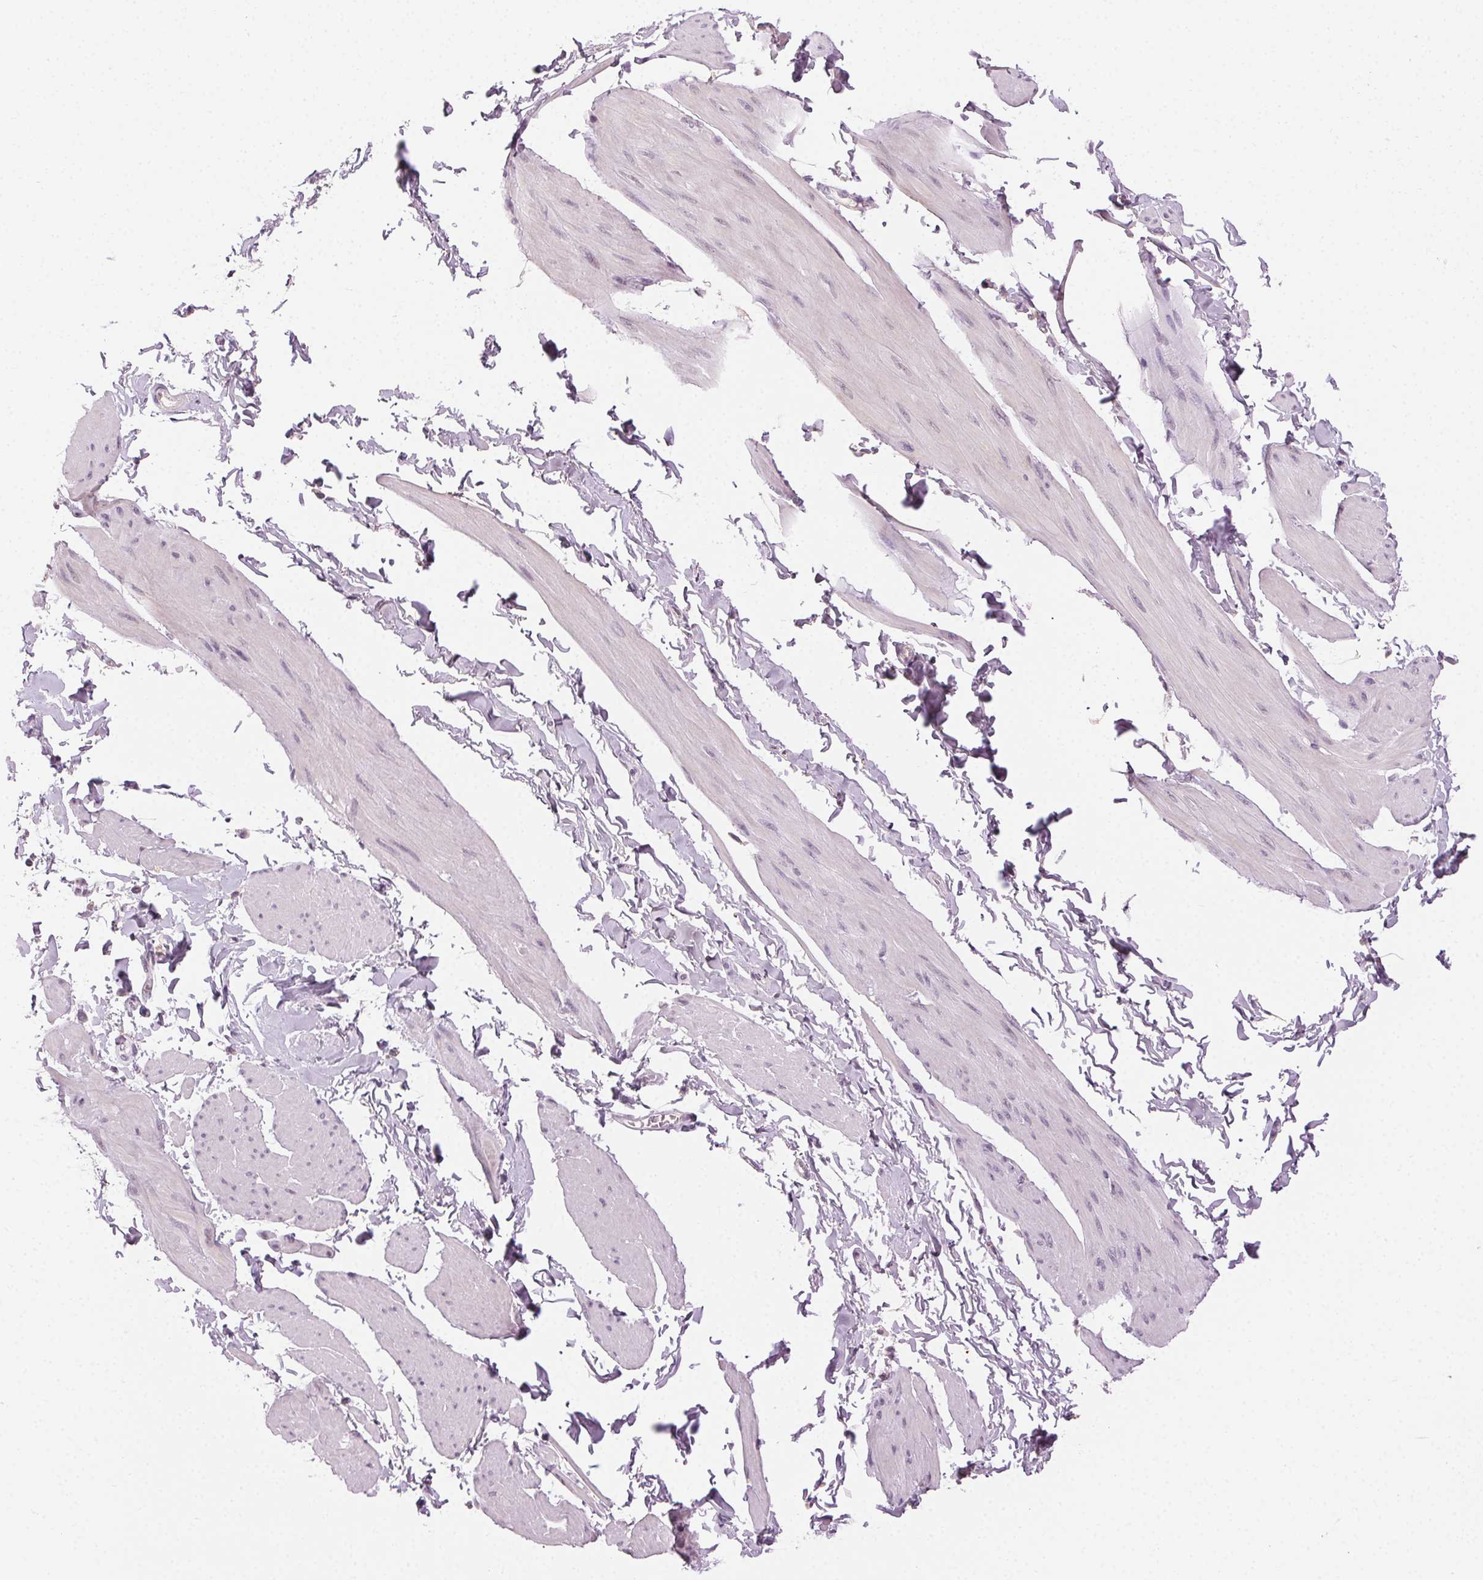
{"staining": {"intensity": "negative", "quantity": "none", "location": "none"}, "tissue": "smooth muscle", "cell_type": "Smooth muscle cells", "image_type": "normal", "snomed": [{"axis": "morphology", "description": "Normal tissue, NOS"}, {"axis": "topography", "description": "Adipose tissue"}, {"axis": "topography", "description": "Smooth muscle"}, {"axis": "topography", "description": "Peripheral nerve tissue"}], "caption": "Micrograph shows no protein expression in smooth muscle cells of benign smooth muscle.", "gene": "AIF1L", "patient": {"sex": "male", "age": 83}}